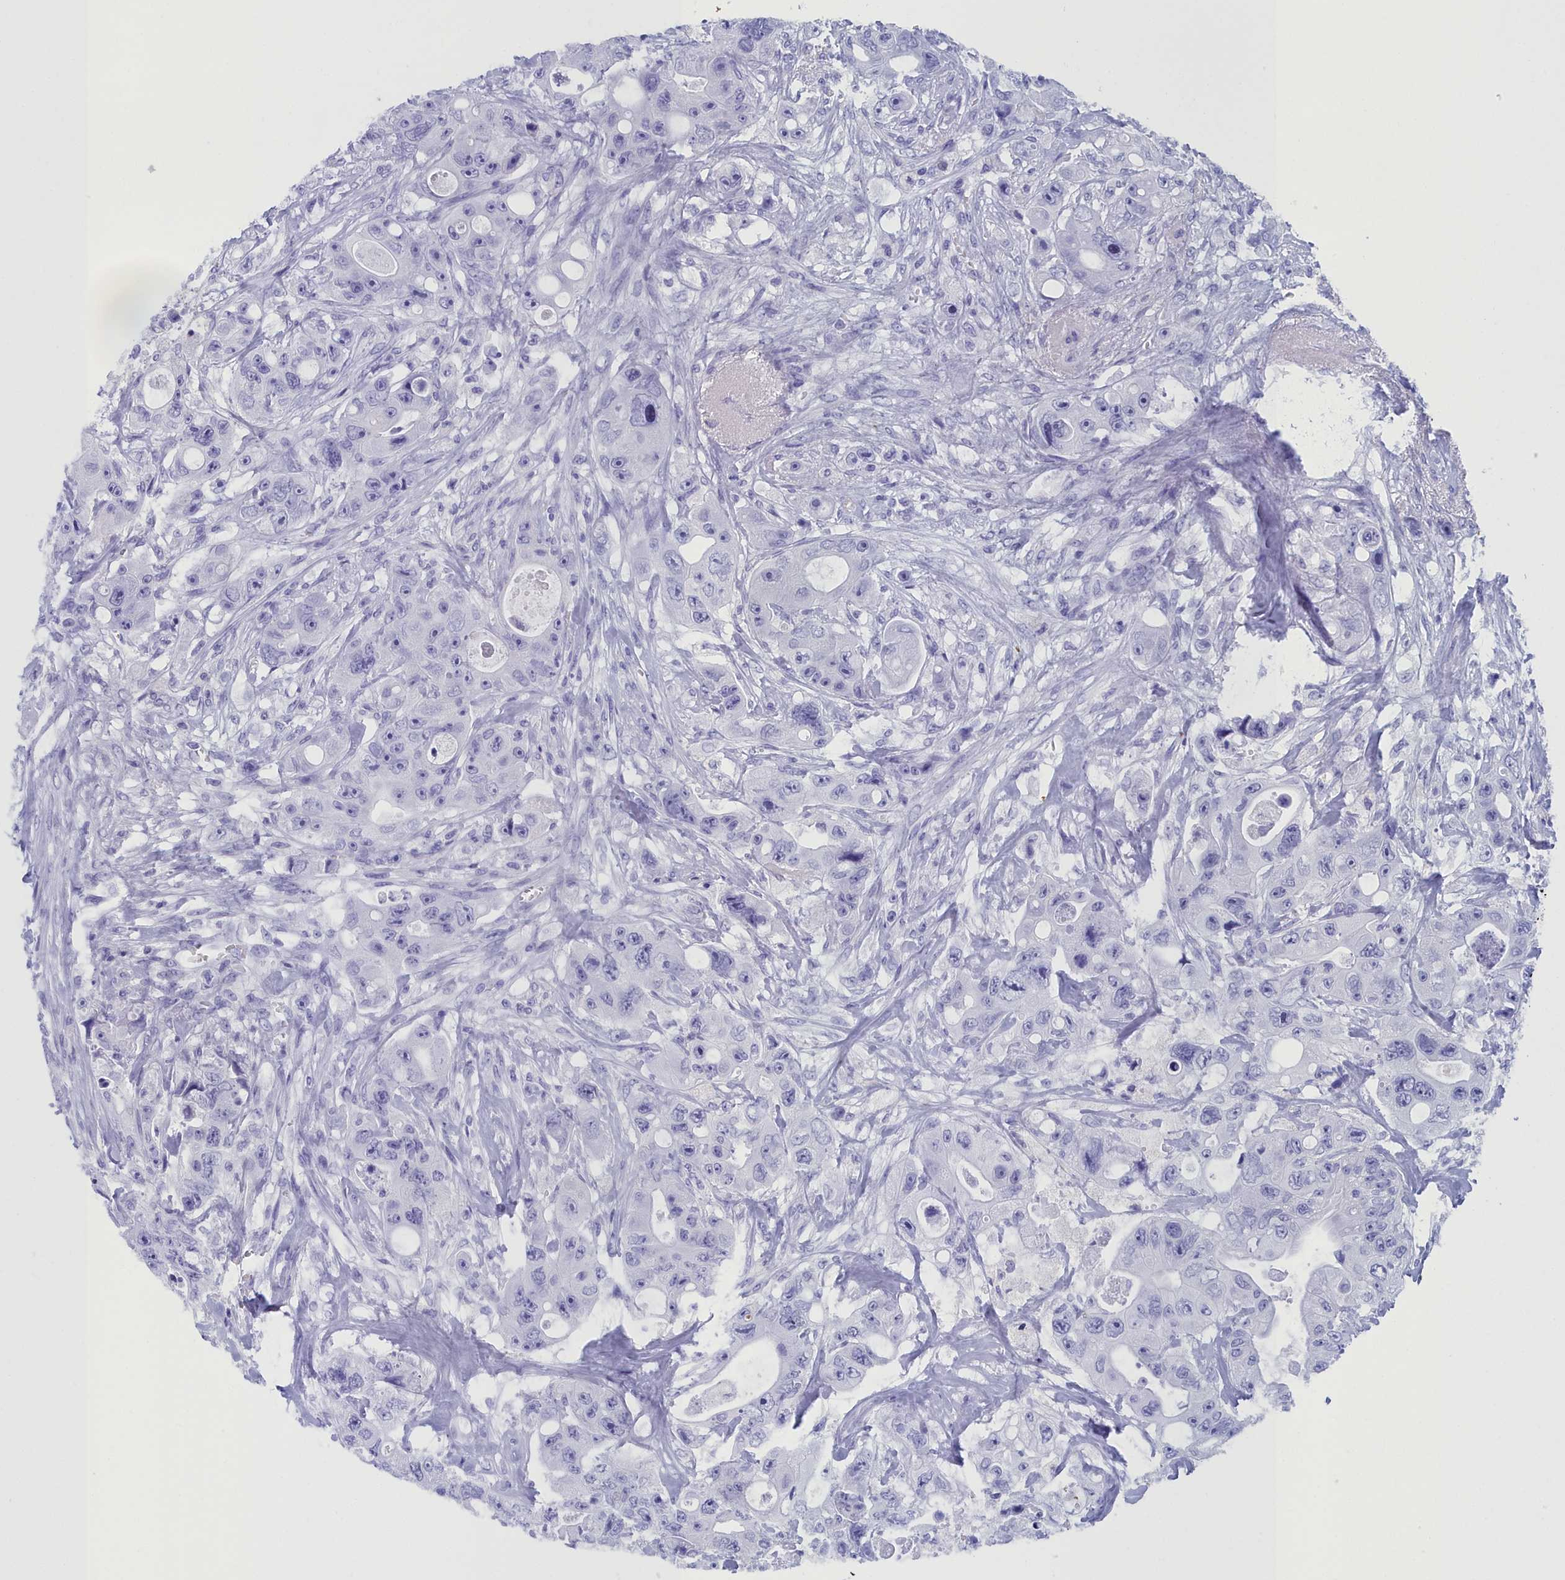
{"staining": {"intensity": "negative", "quantity": "none", "location": "none"}, "tissue": "colorectal cancer", "cell_type": "Tumor cells", "image_type": "cancer", "snomed": [{"axis": "morphology", "description": "Adenocarcinoma, NOS"}, {"axis": "topography", "description": "Colon"}], "caption": "This is an immunohistochemistry (IHC) micrograph of colorectal cancer. There is no positivity in tumor cells.", "gene": "CCDC97", "patient": {"sex": "female", "age": 46}}